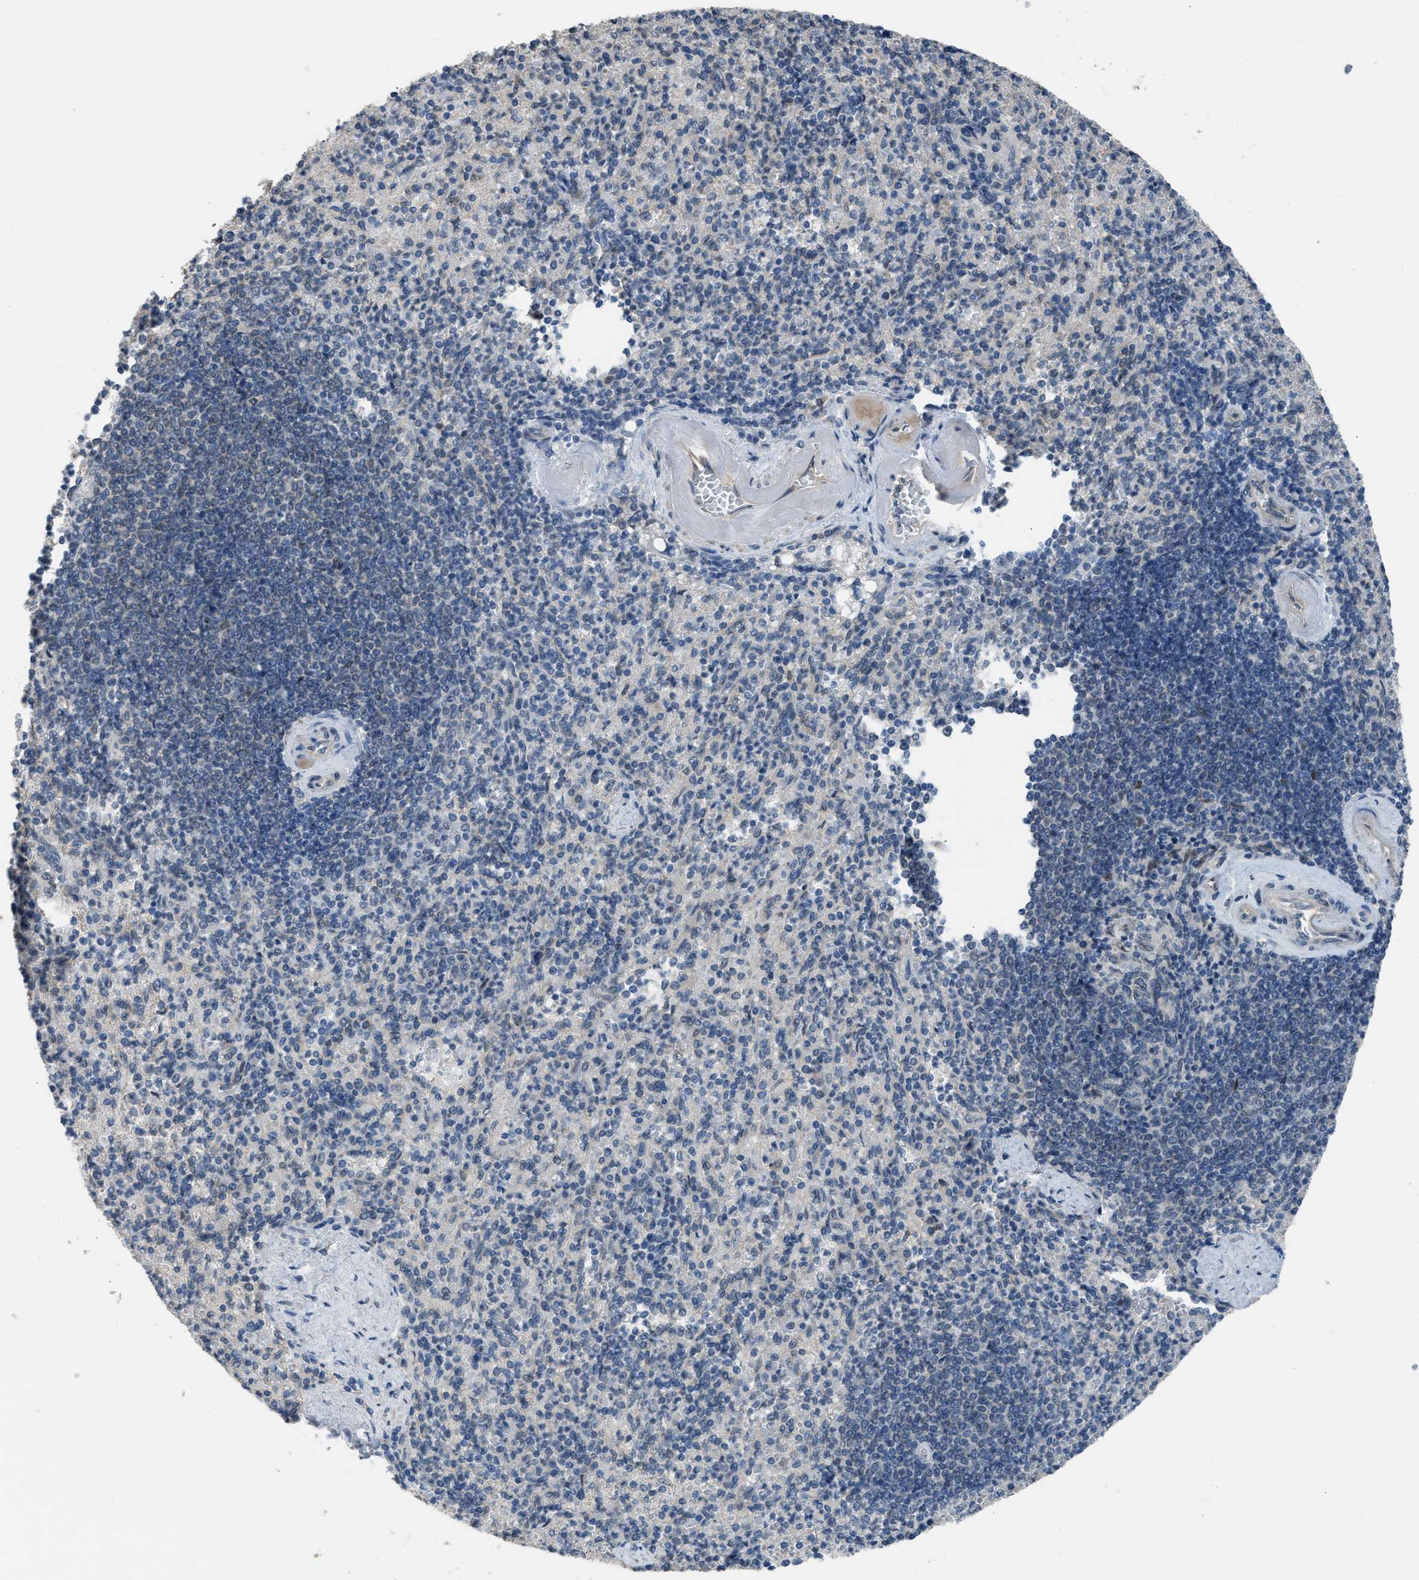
{"staining": {"intensity": "weak", "quantity": "25%-75%", "location": "cytoplasmic/membranous,nuclear"}, "tissue": "spleen", "cell_type": "Cells in red pulp", "image_type": "normal", "snomed": [{"axis": "morphology", "description": "Normal tissue, NOS"}, {"axis": "topography", "description": "Spleen"}], "caption": "IHC histopathology image of benign spleen: spleen stained using immunohistochemistry displays low levels of weak protein expression localized specifically in the cytoplasmic/membranous,nuclear of cells in red pulp, appearing as a cytoplasmic/membranous,nuclear brown color.", "gene": "KPNA6", "patient": {"sex": "female", "age": 74}}